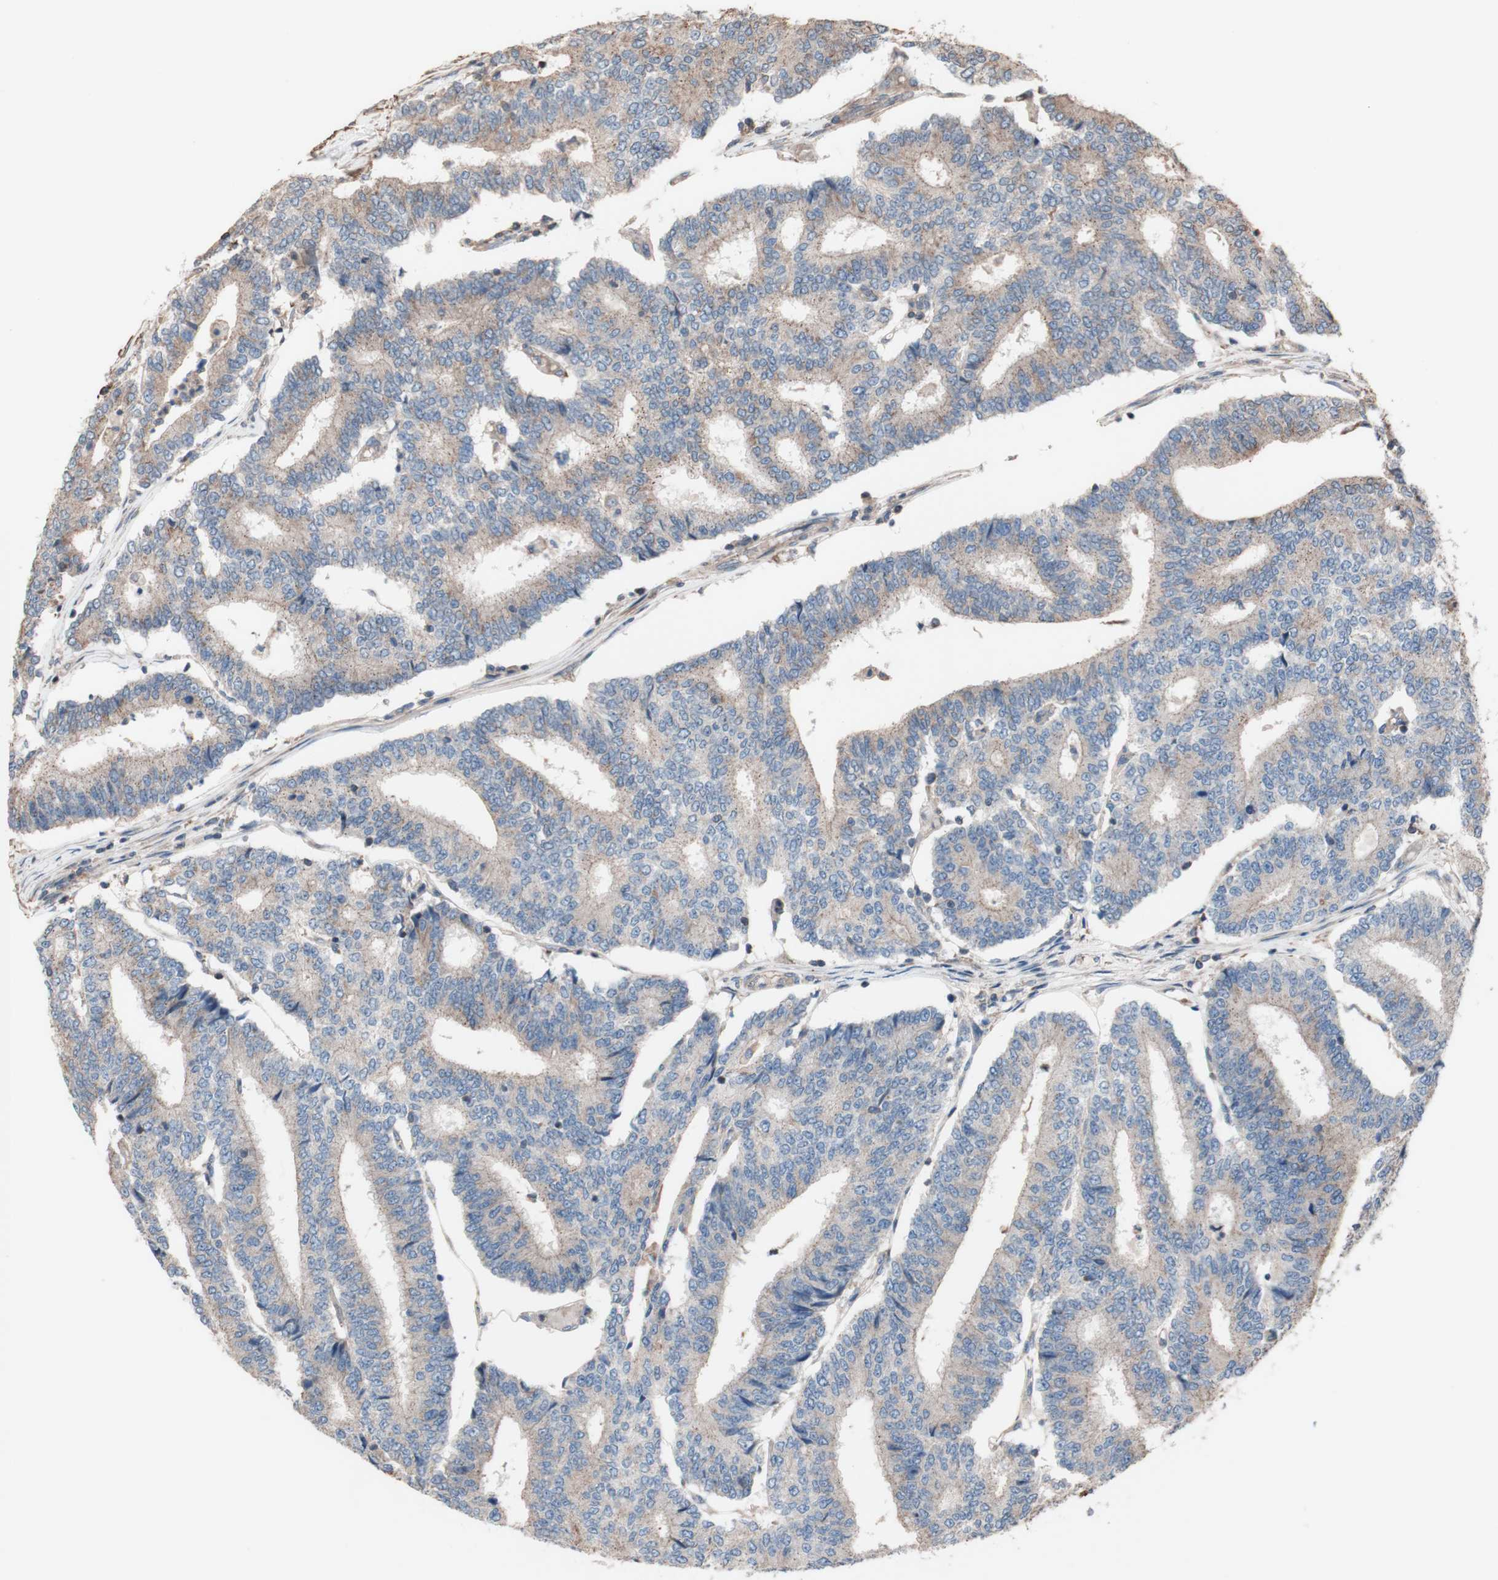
{"staining": {"intensity": "weak", "quantity": ">75%", "location": "cytoplasmic/membranous"}, "tissue": "prostate cancer", "cell_type": "Tumor cells", "image_type": "cancer", "snomed": [{"axis": "morphology", "description": "Normal tissue, NOS"}, {"axis": "morphology", "description": "Adenocarcinoma, High grade"}, {"axis": "topography", "description": "Prostate"}, {"axis": "topography", "description": "Seminal veicle"}], "caption": "Immunohistochemical staining of human prostate cancer displays low levels of weak cytoplasmic/membranous protein staining in about >75% of tumor cells.", "gene": "COPB1", "patient": {"sex": "male", "age": 55}}